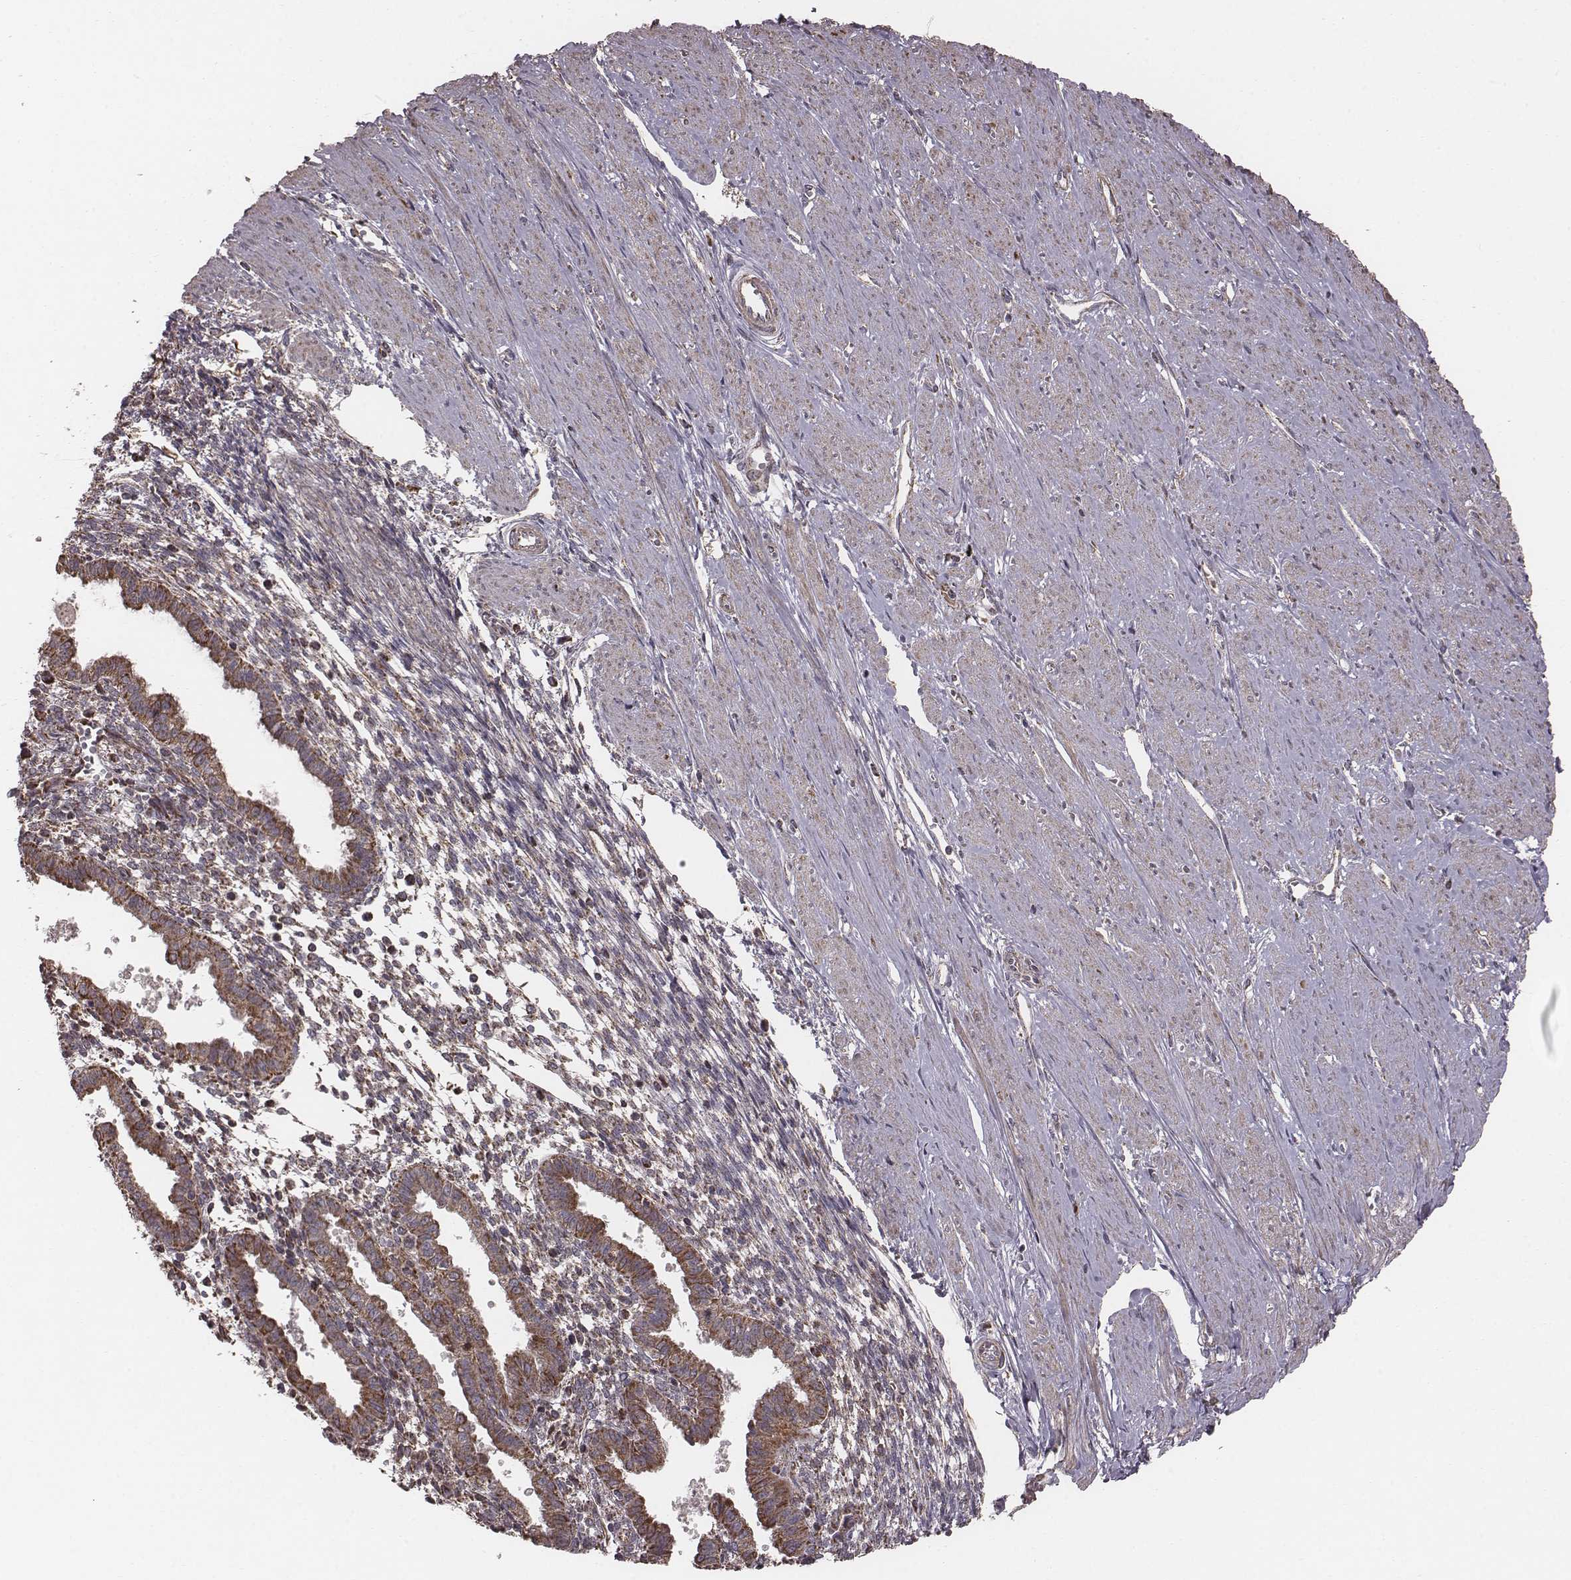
{"staining": {"intensity": "weak", "quantity": ">75%", "location": "cytoplasmic/membranous"}, "tissue": "endometrium", "cell_type": "Cells in endometrial stroma", "image_type": "normal", "snomed": [{"axis": "morphology", "description": "Normal tissue, NOS"}, {"axis": "topography", "description": "Endometrium"}], "caption": "Immunohistochemical staining of unremarkable endometrium displays weak cytoplasmic/membranous protein expression in approximately >75% of cells in endometrial stroma.", "gene": "PDCD2L", "patient": {"sex": "female", "age": 37}}